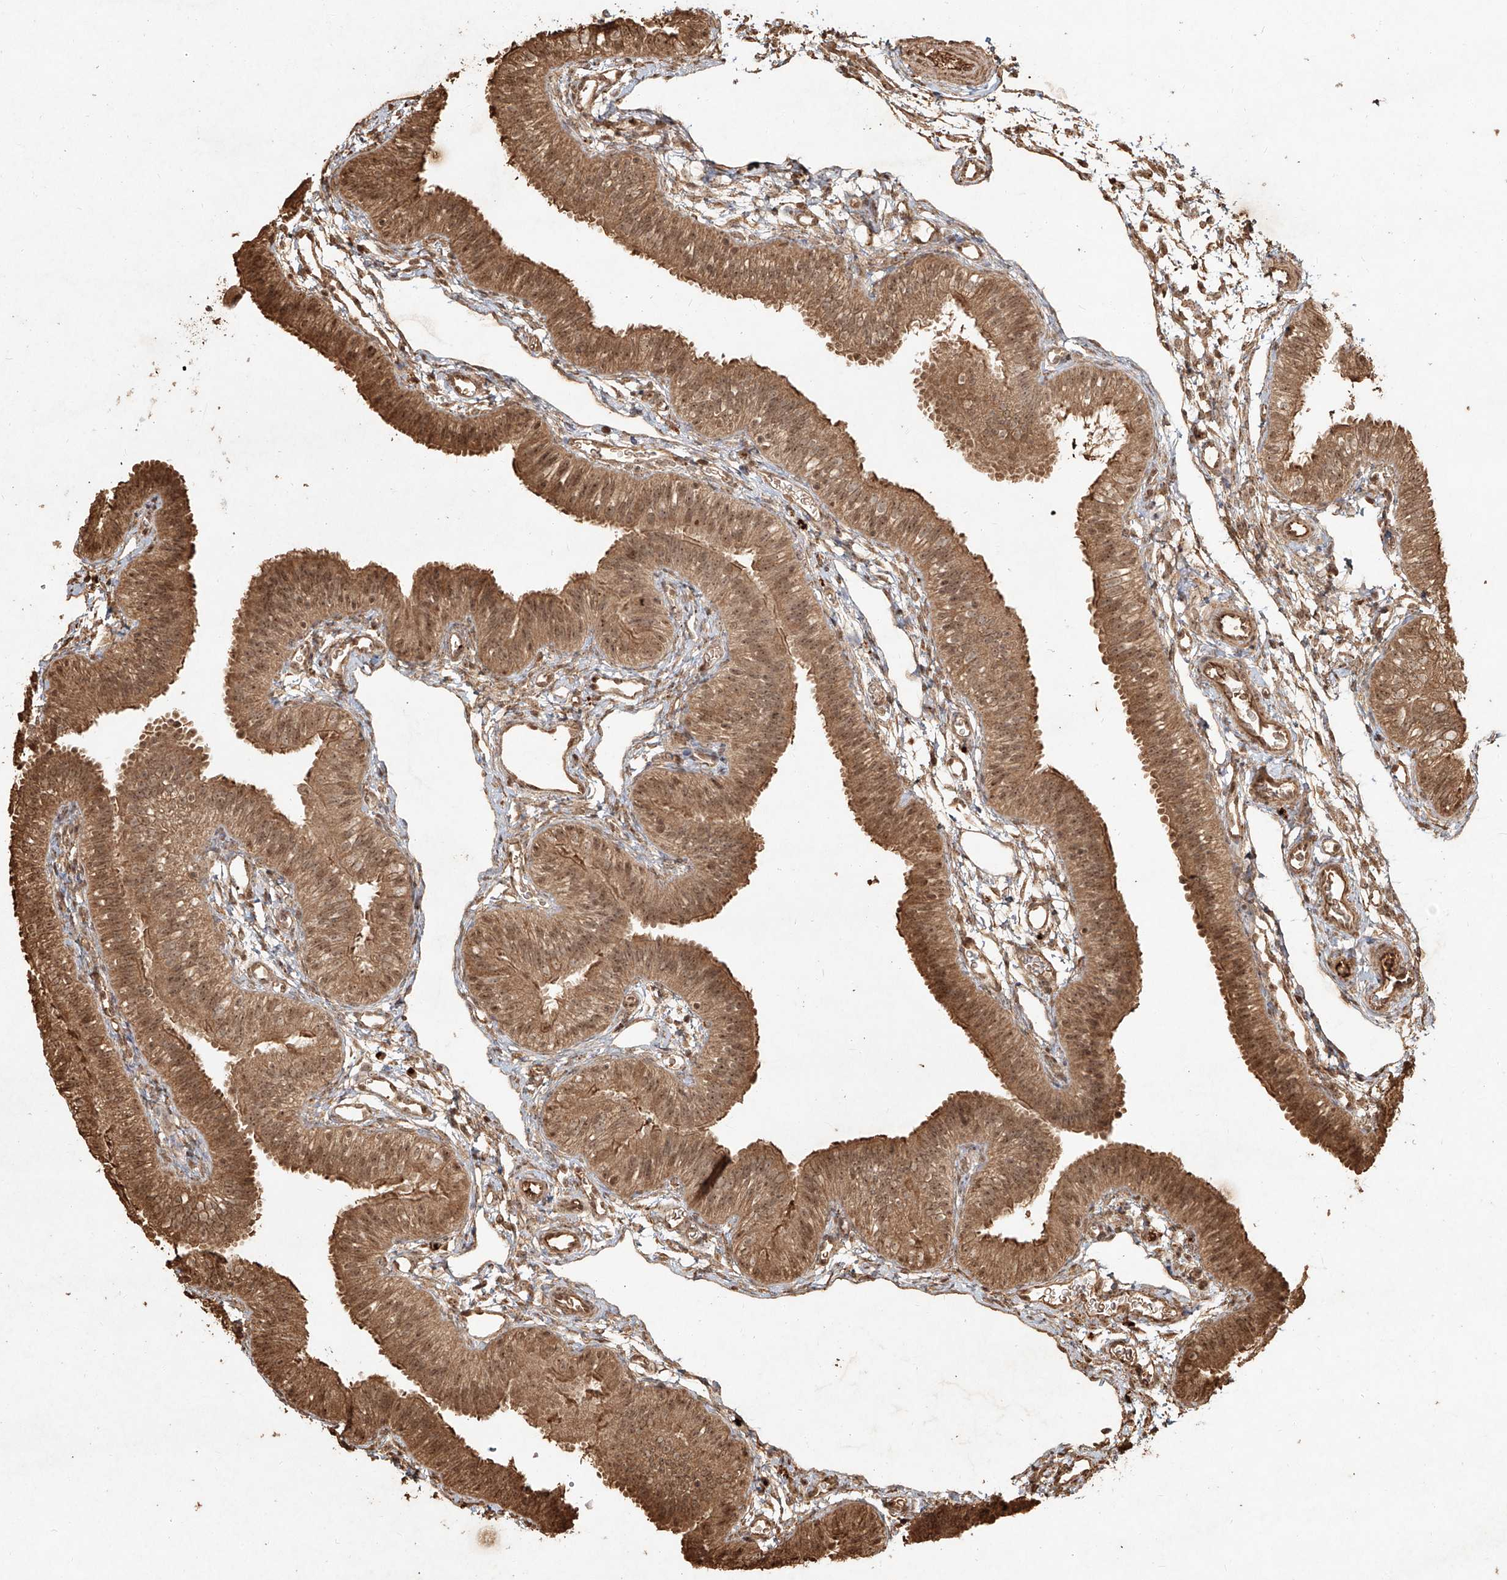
{"staining": {"intensity": "strong", "quantity": ">75%", "location": "cytoplasmic/membranous,nuclear"}, "tissue": "fallopian tube", "cell_type": "Glandular cells", "image_type": "normal", "snomed": [{"axis": "morphology", "description": "Normal tissue, NOS"}, {"axis": "topography", "description": "Fallopian tube"}], "caption": "Immunohistochemistry (IHC) photomicrograph of normal human fallopian tube stained for a protein (brown), which displays high levels of strong cytoplasmic/membranous,nuclear expression in approximately >75% of glandular cells.", "gene": "UBE2K", "patient": {"sex": "female", "age": 35}}